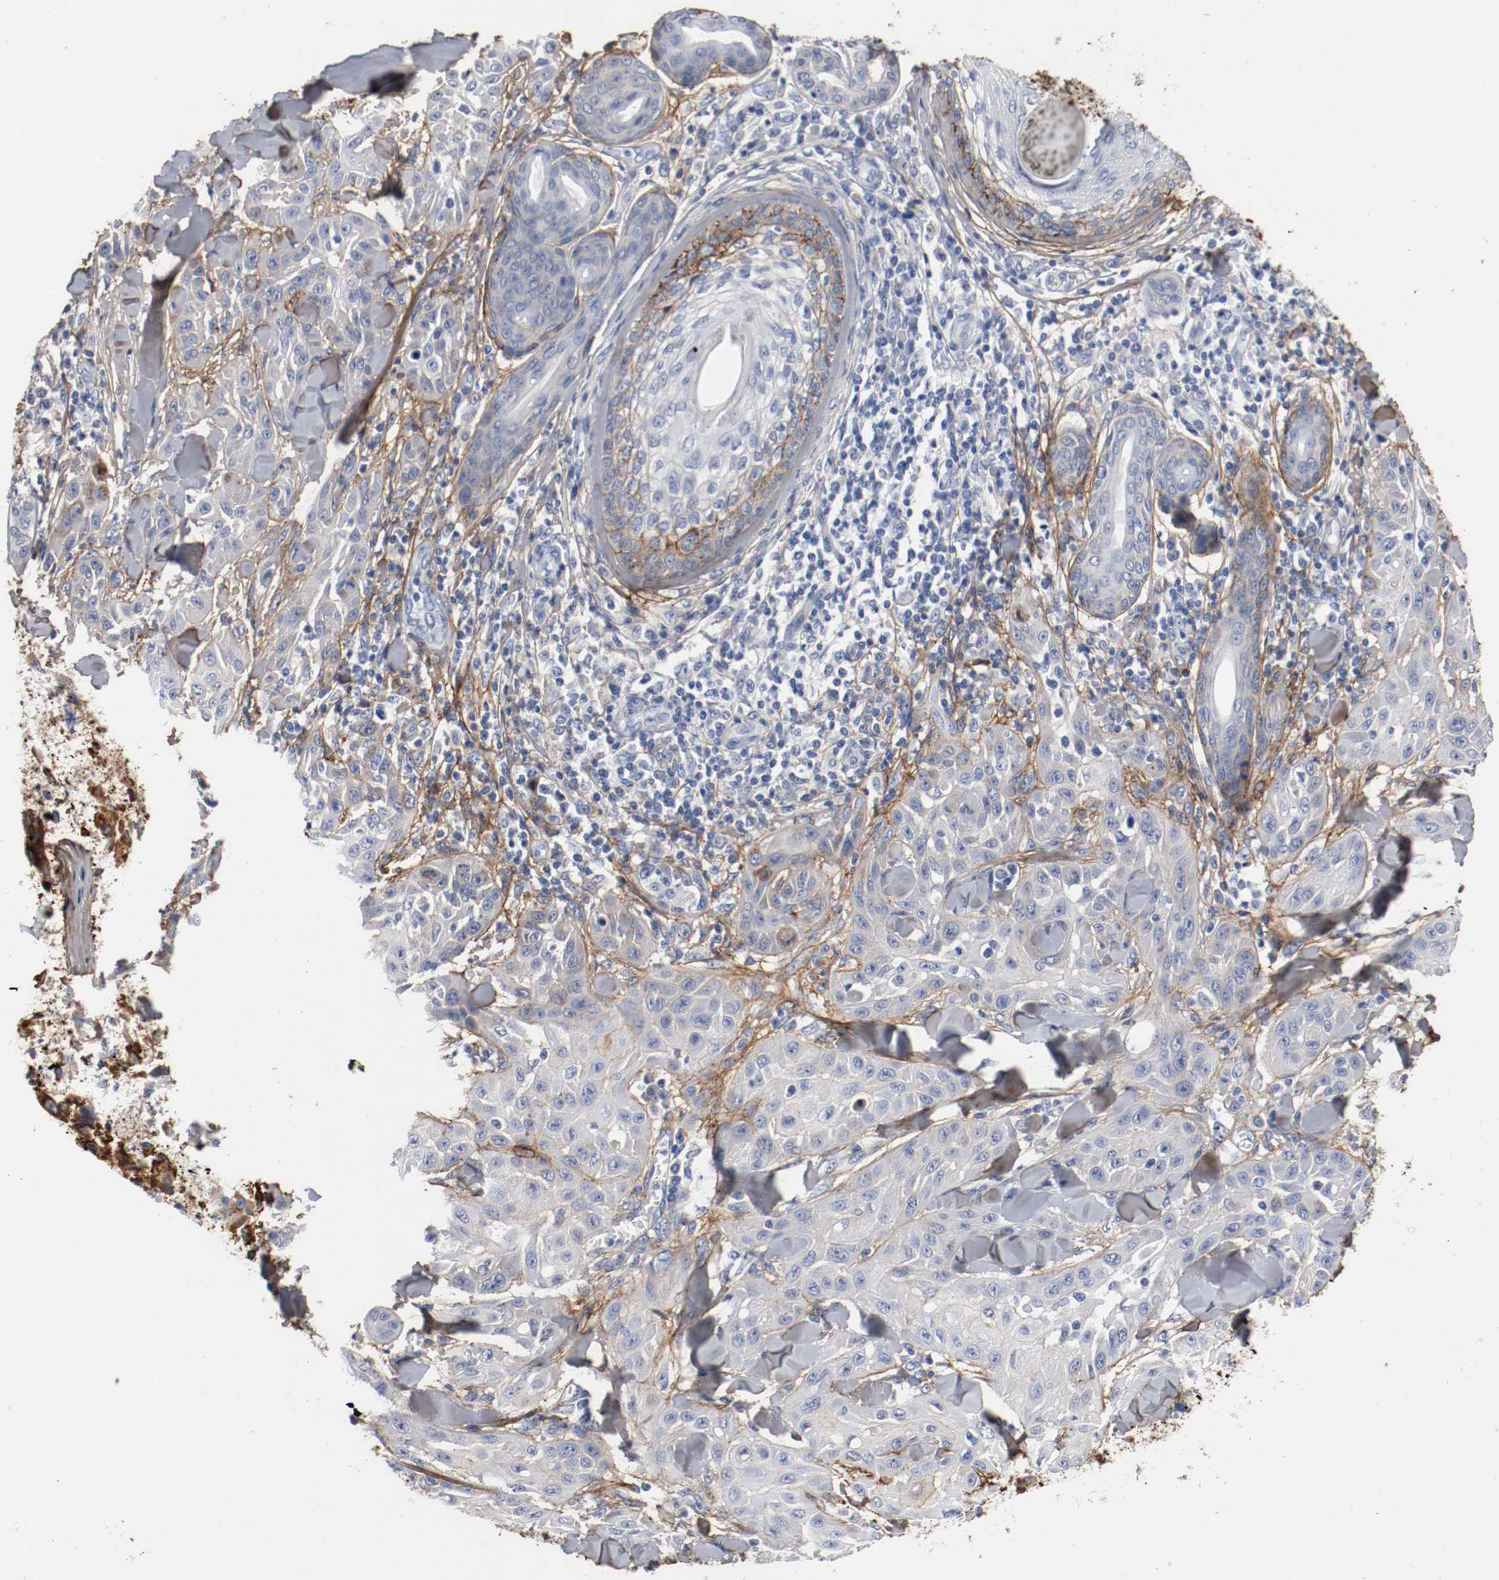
{"staining": {"intensity": "weak", "quantity": "<25%", "location": "cytoplasmic/membranous"}, "tissue": "skin cancer", "cell_type": "Tumor cells", "image_type": "cancer", "snomed": [{"axis": "morphology", "description": "Squamous cell carcinoma, NOS"}, {"axis": "topography", "description": "Skin"}], "caption": "DAB immunohistochemical staining of squamous cell carcinoma (skin) reveals no significant expression in tumor cells.", "gene": "TNC", "patient": {"sex": "male", "age": 24}}